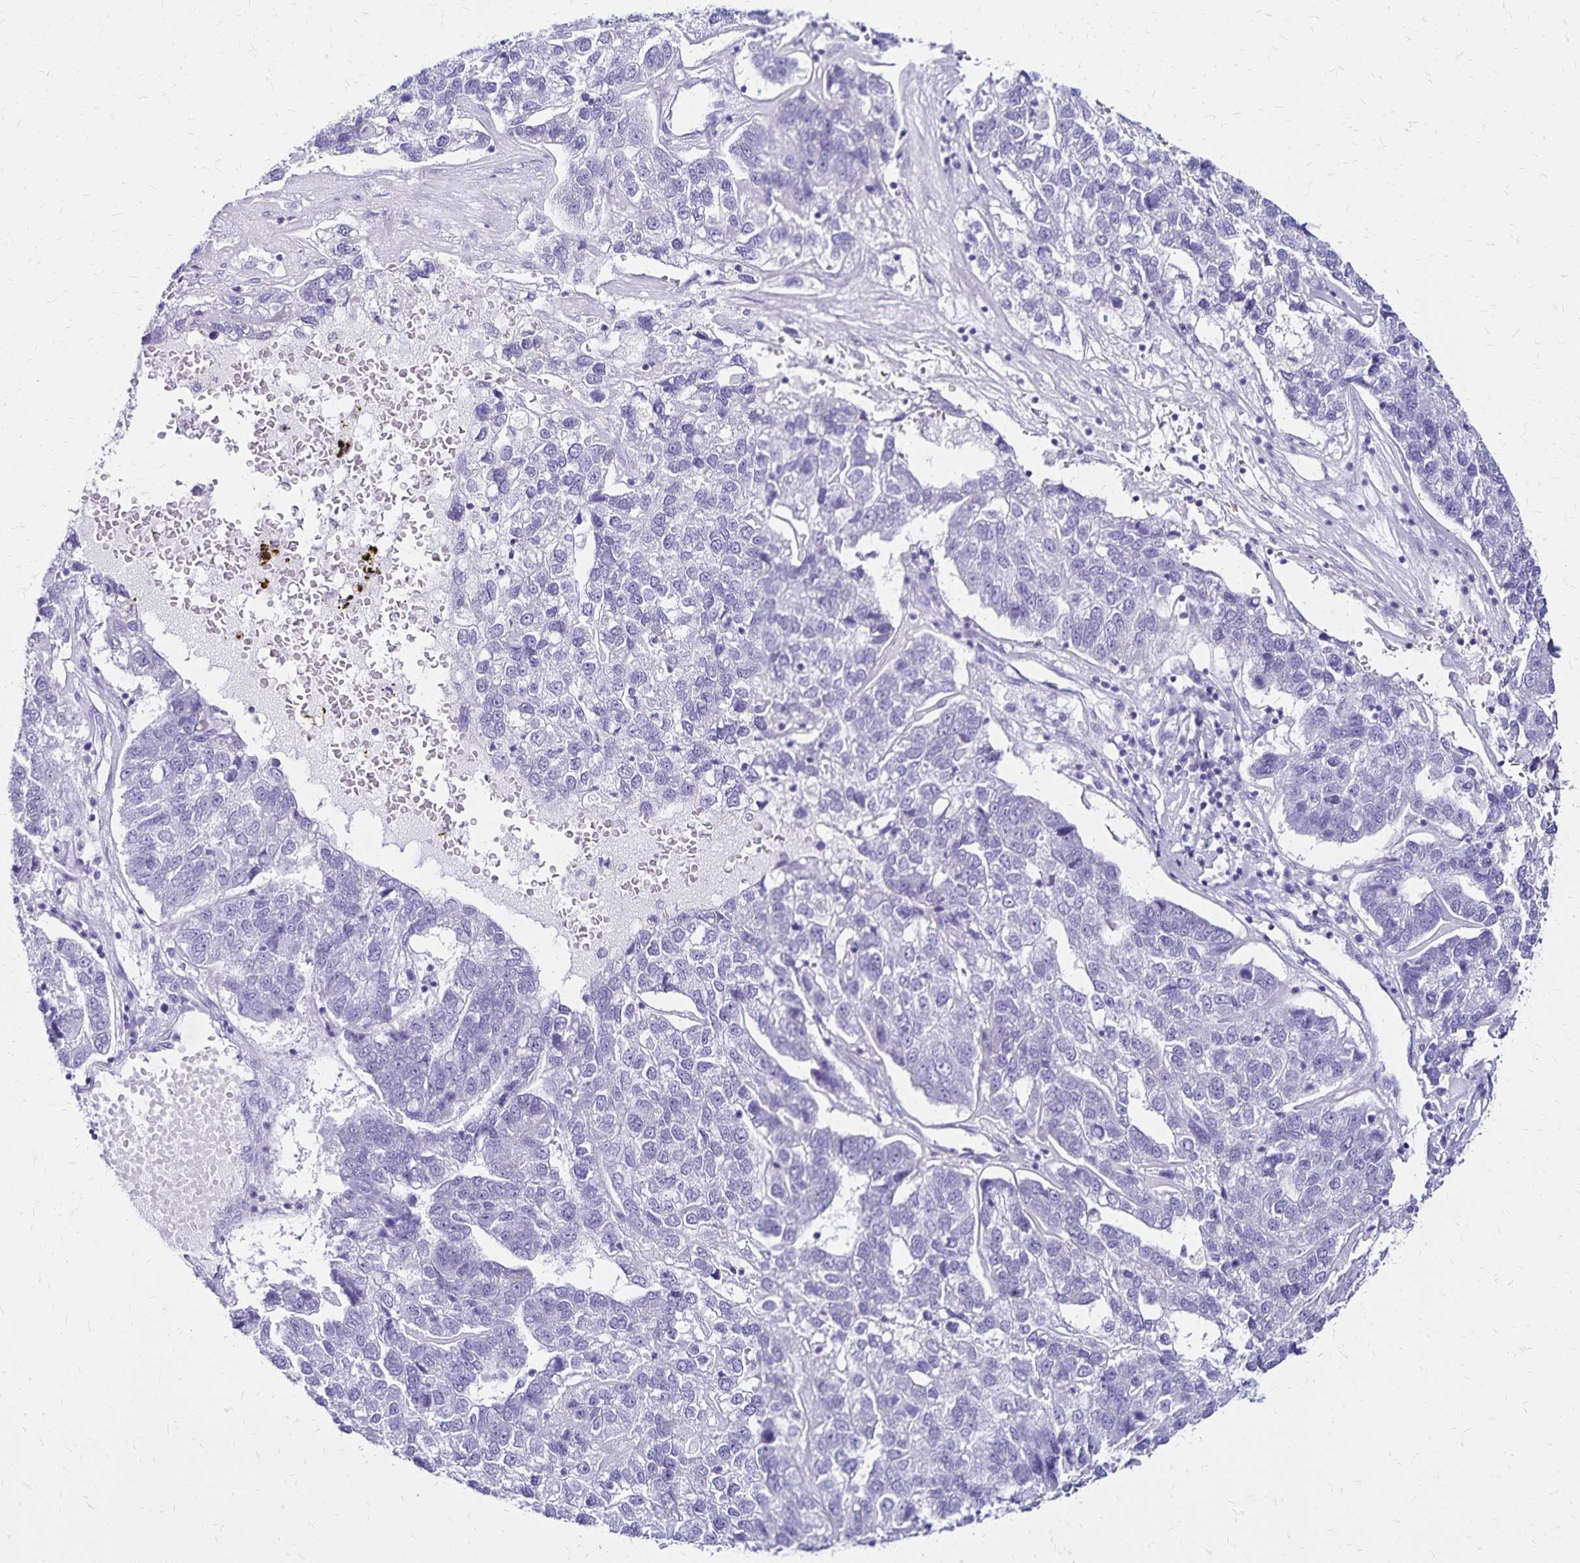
{"staining": {"intensity": "negative", "quantity": "none", "location": "none"}, "tissue": "pancreatic cancer", "cell_type": "Tumor cells", "image_type": "cancer", "snomed": [{"axis": "morphology", "description": "Adenocarcinoma, NOS"}, {"axis": "topography", "description": "Pancreas"}], "caption": "This is an immunohistochemistry photomicrograph of human pancreatic adenocarcinoma. There is no staining in tumor cells.", "gene": "LIN28B", "patient": {"sex": "female", "age": 61}}